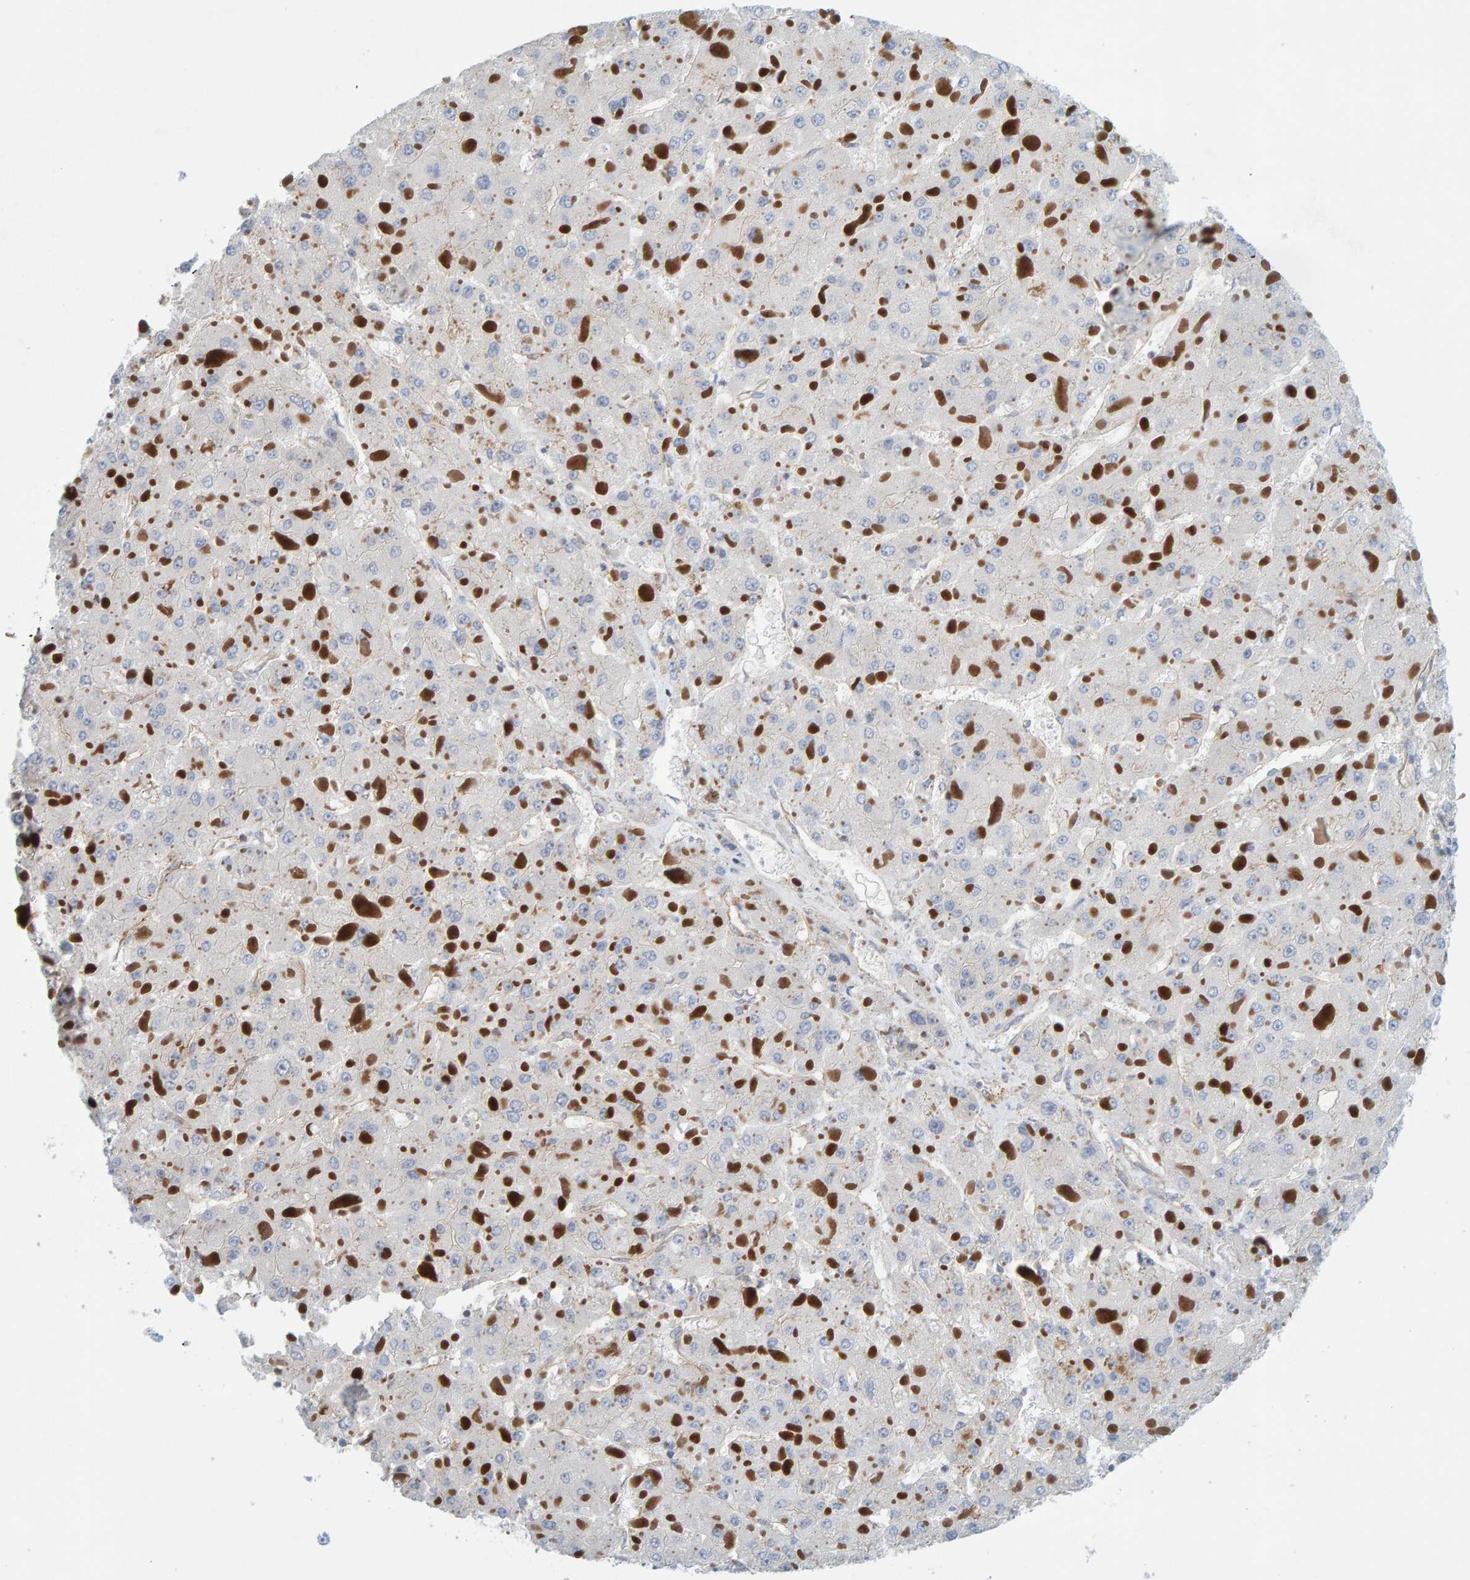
{"staining": {"intensity": "negative", "quantity": "none", "location": "none"}, "tissue": "liver cancer", "cell_type": "Tumor cells", "image_type": "cancer", "snomed": [{"axis": "morphology", "description": "Carcinoma, Hepatocellular, NOS"}, {"axis": "topography", "description": "Liver"}], "caption": "High power microscopy image of an immunohistochemistry image of liver hepatocellular carcinoma, revealing no significant staining in tumor cells.", "gene": "PRKD2", "patient": {"sex": "female", "age": 73}}